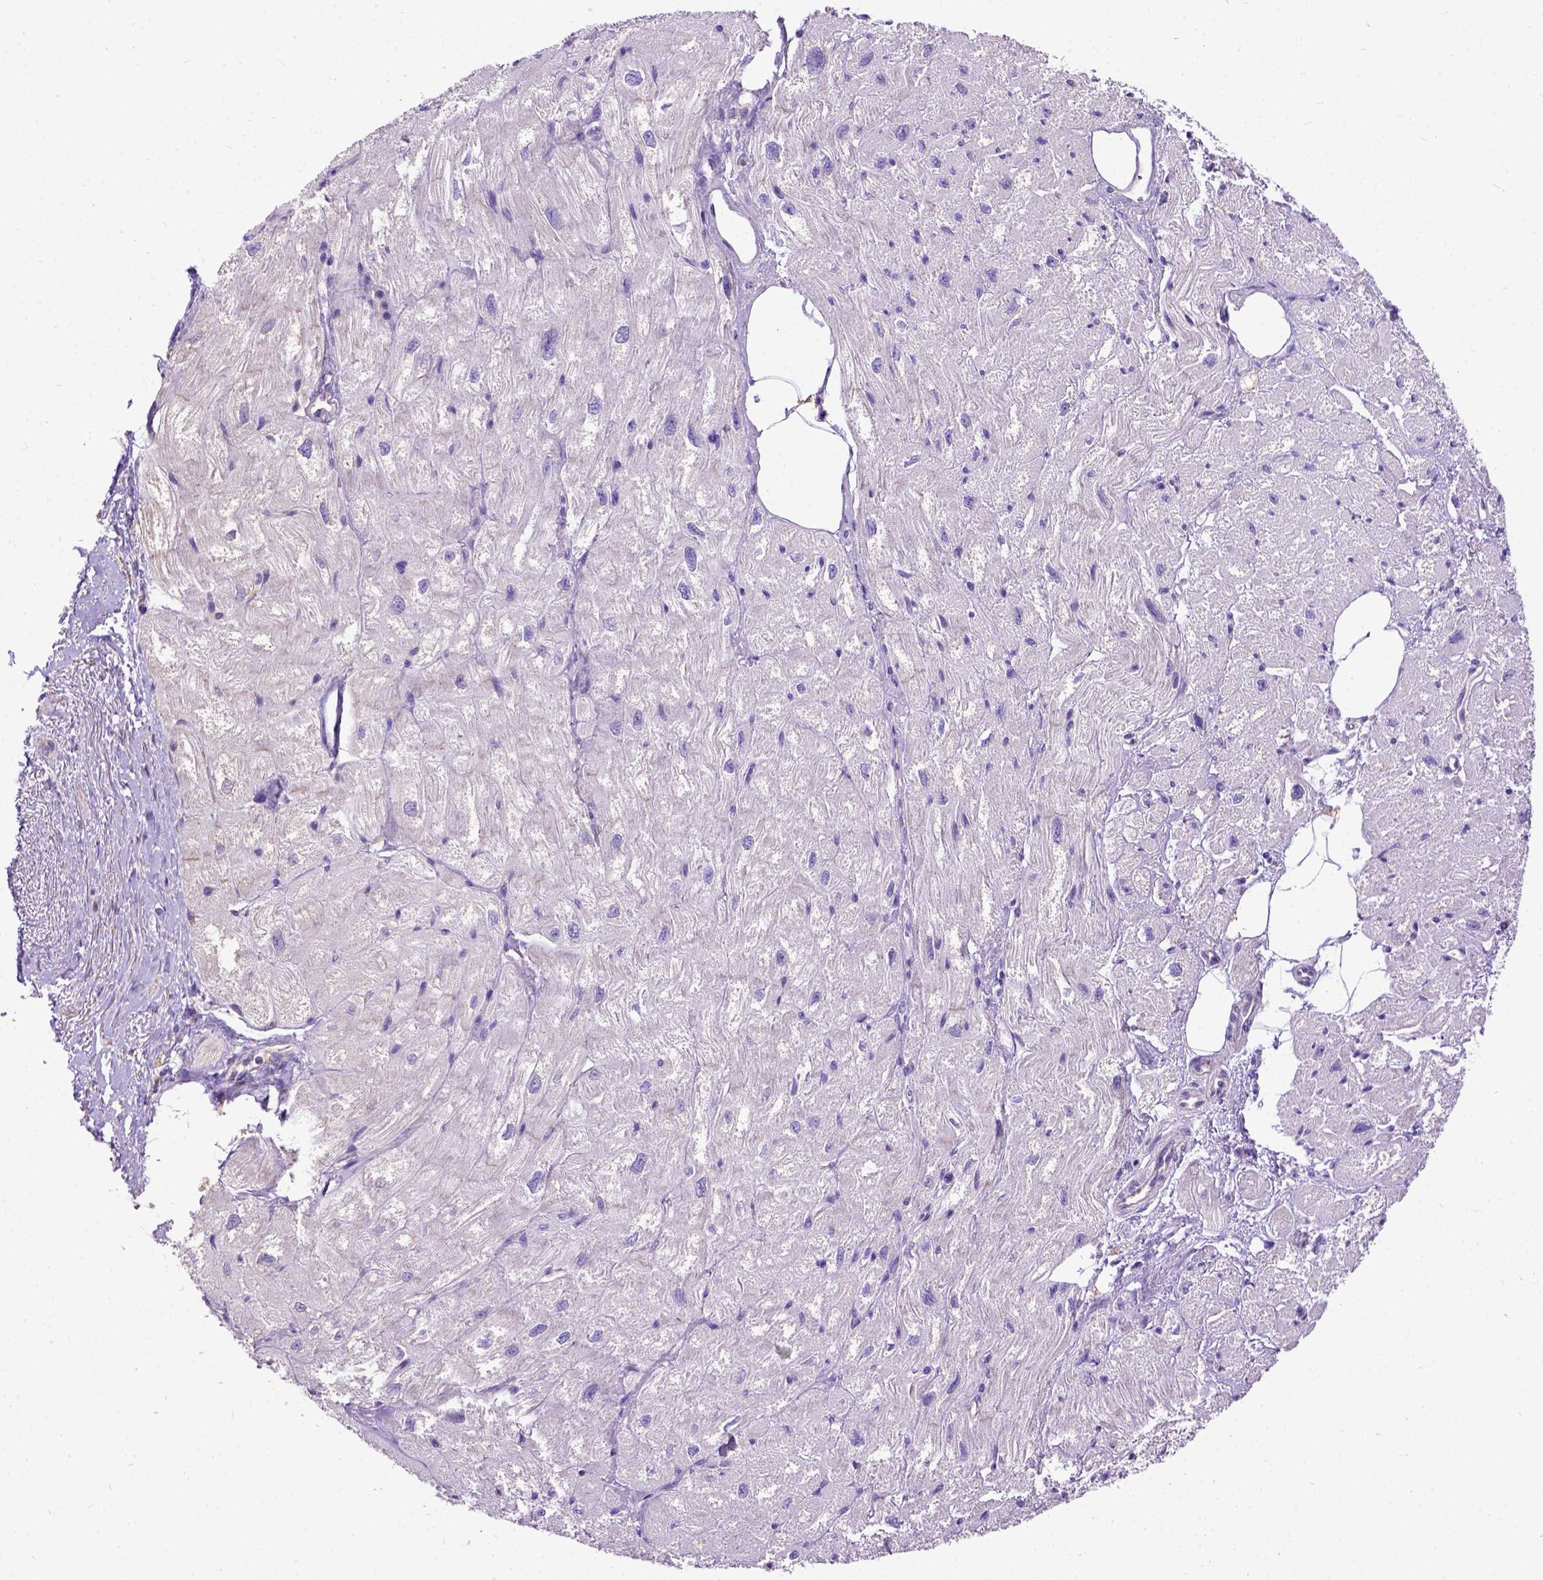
{"staining": {"intensity": "negative", "quantity": "none", "location": "none"}, "tissue": "heart muscle", "cell_type": "Cardiomyocytes", "image_type": "normal", "snomed": [{"axis": "morphology", "description": "Normal tissue, NOS"}, {"axis": "topography", "description": "Heart"}], "caption": "Immunohistochemistry (IHC) histopathology image of normal heart muscle: human heart muscle stained with DAB (3,3'-diaminobenzidine) demonstrates no significant protein expression in cardiomyocytes. The staining is performed using DAB brown chromogen with nuclei counter-stained in using hematoxylin.", "gene": "CFAP54", "patient": {"sex": "female", "age": 62}}